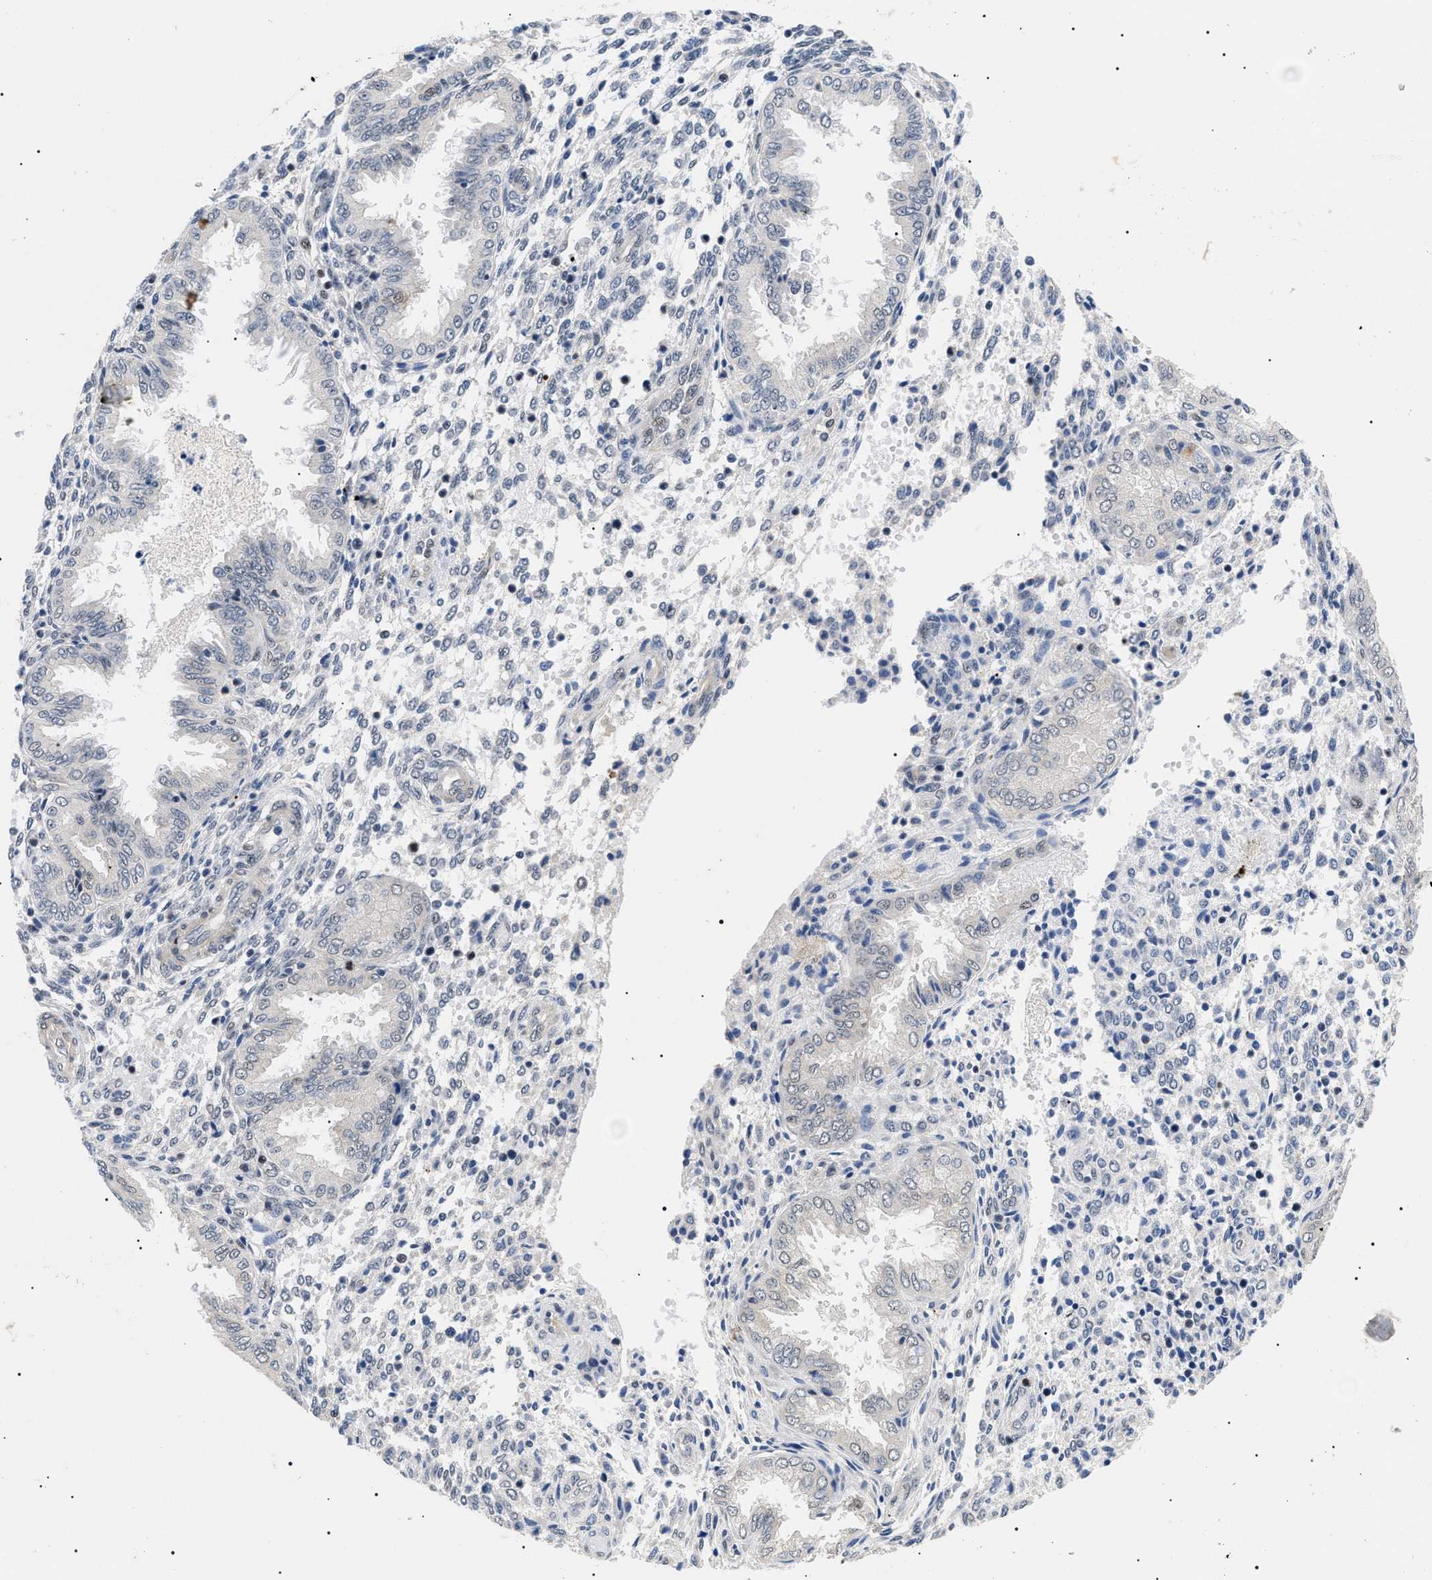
{"staining": {"intensity": "negative", "quantity": "none", "location": "none"}, "tissue": "endometrium", "cell_type": "Cells in endometrial stroma", "image_type": "normal", "snomed": [{"axis": "morphology", "description": "Normal tissue, NOS"}, {"axis": "topography", "description": "Endometrium"}], "caption": "DAB (3,3'-diaminobenzidine) immunohistochemical staining of benign endometrium shows no significant staining in cells in endometrial stroma.", "gene": "GARRE1", "patient": {"sex": "female", "age": 33}}